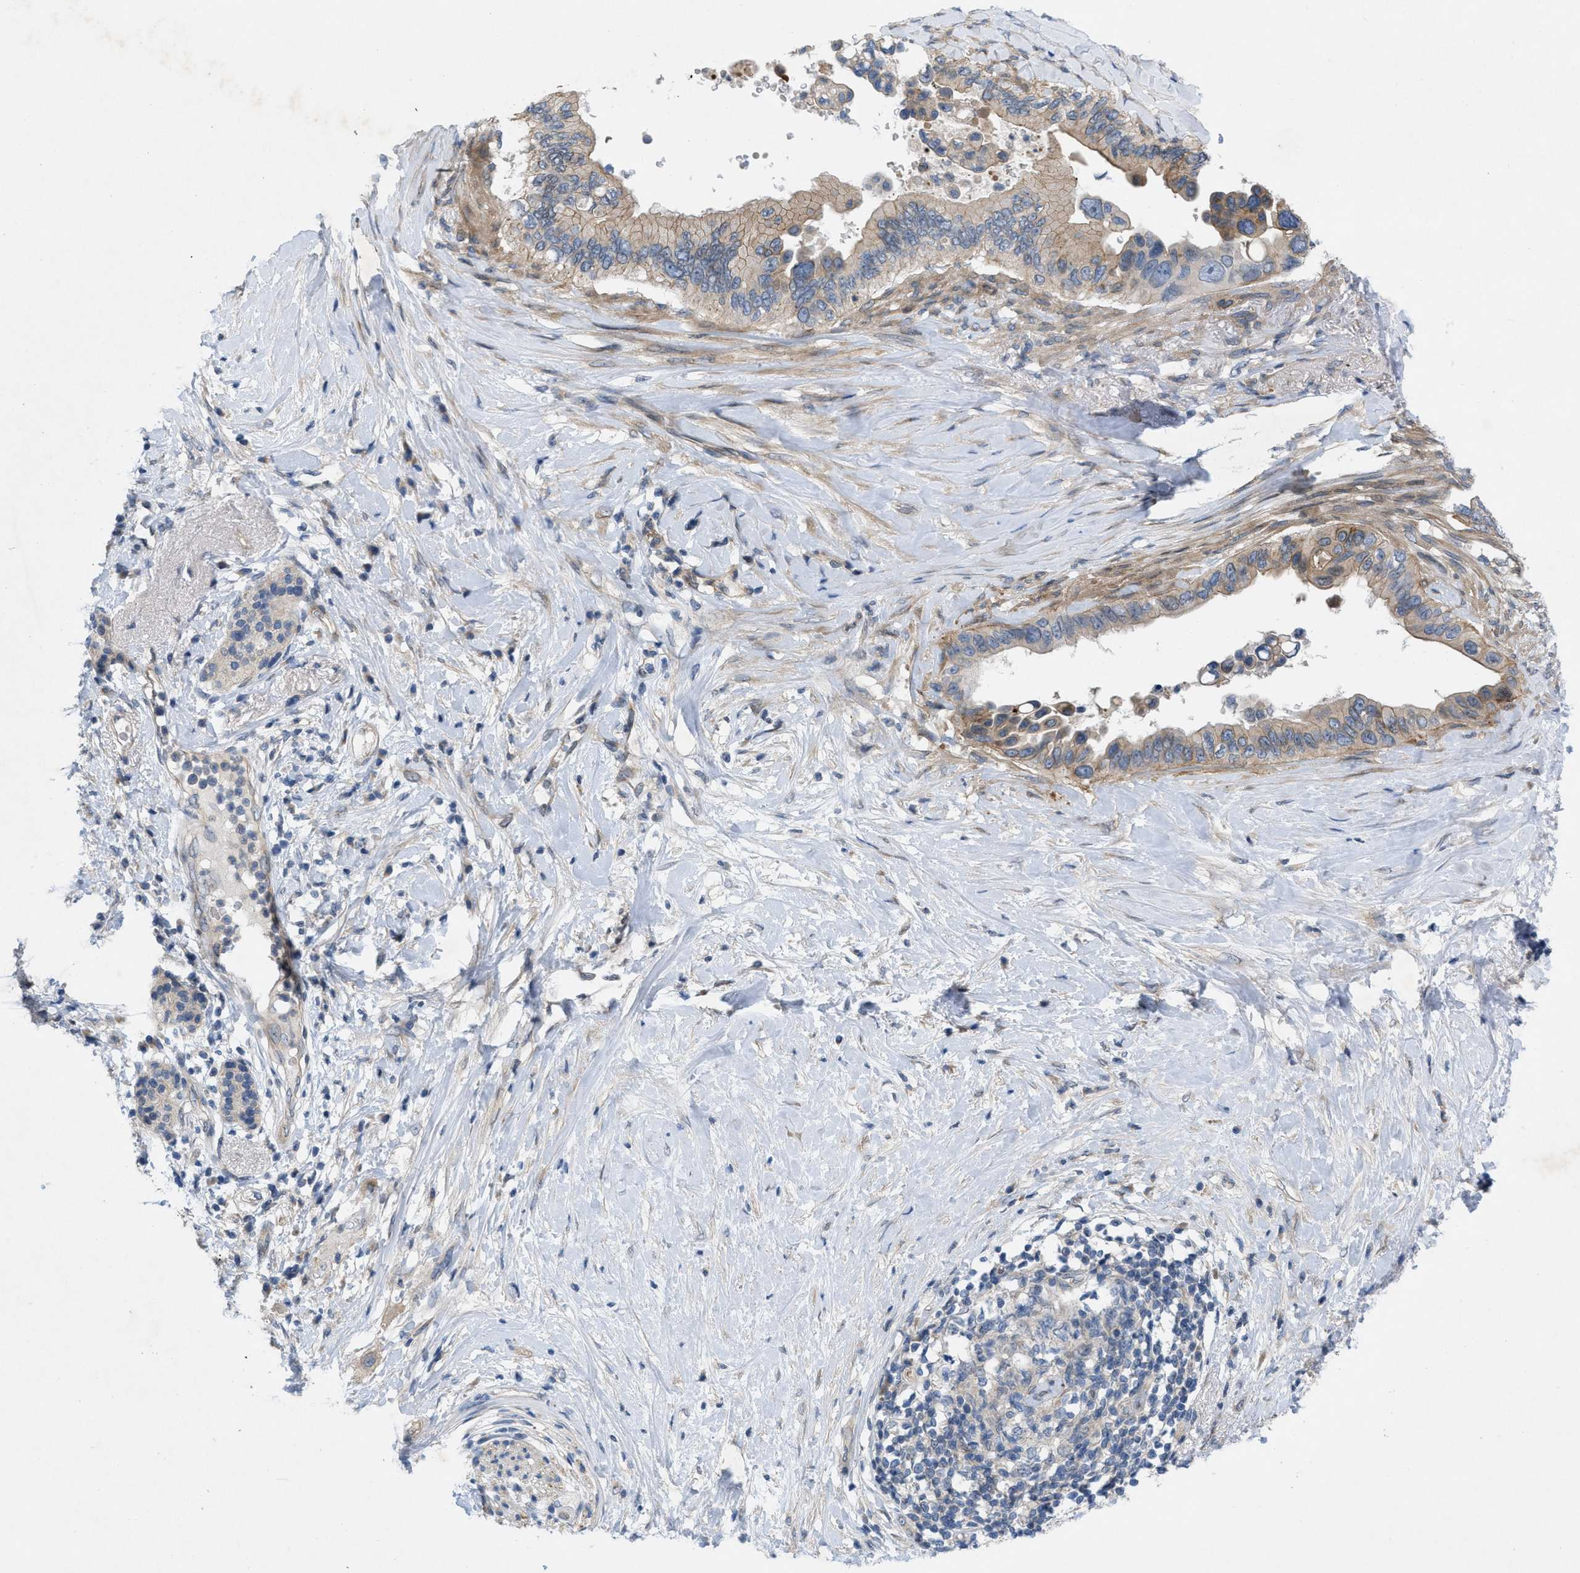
{"staining": {"intensity": "weak", "quantity": ">75%", "location": "cytoplasmic/membranous"}, "tissue": "pancreatic cancer", "cell_type": "Tumor cells", "image_type": "cancer", "snomed": [{"axis": "morphology", "description": "Adenocarcinoma, NOS"}, {"axis": "topography", "description": "Pancreas"}], "caption": "Protein staining by IHC exhibits weak cytoplasmic/membranous expression in approximately >75% of tumor cells in adenocarcinoma (pancreatic).", "gene": "NDEL1", "patient": {"sex": "female", "age": 56}}